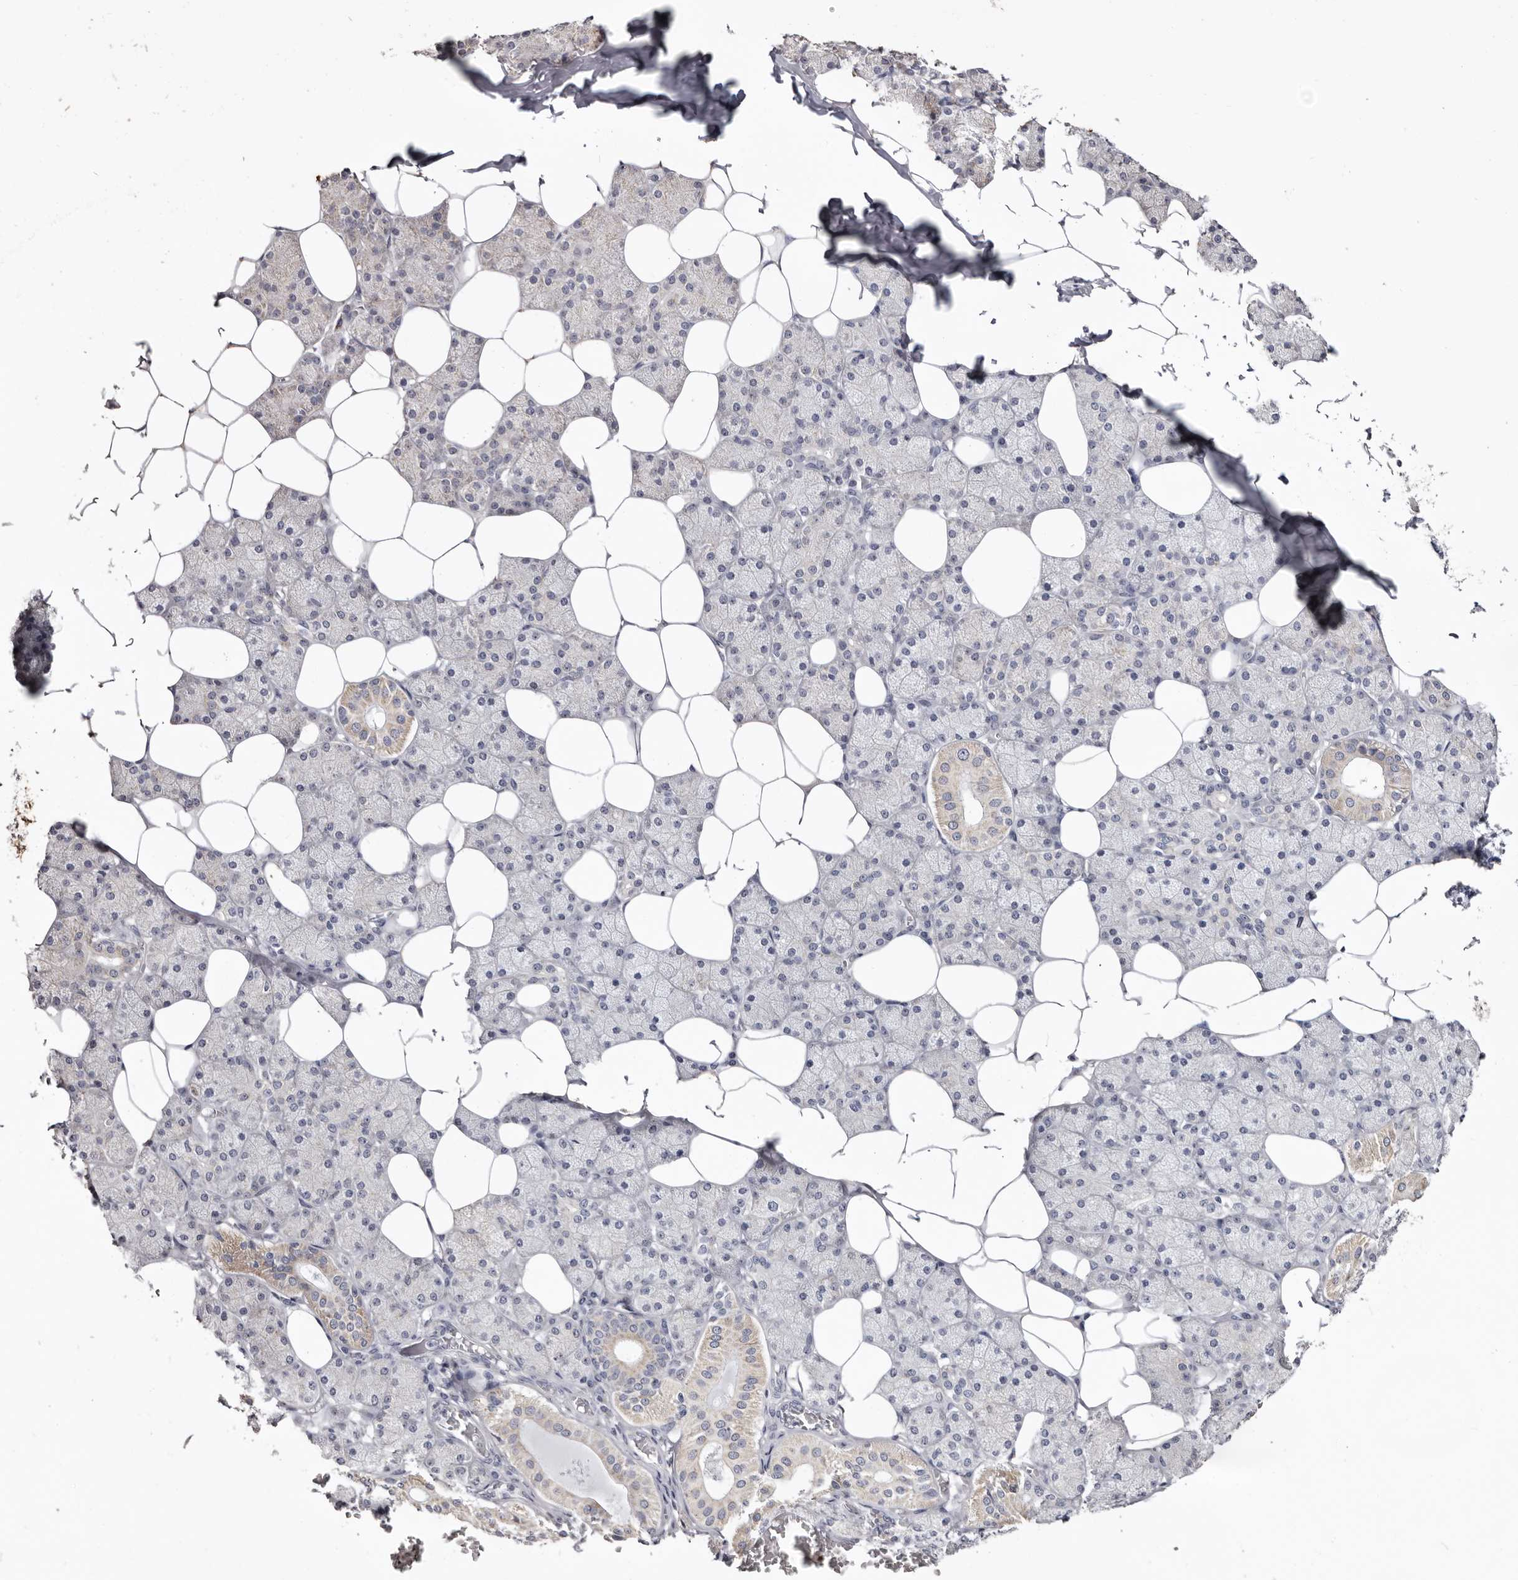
{"staining": {"intensity": "weak", "quantity": "25%-75%", "location": "cytoplasmic/membranous"}, "tissue": "salivary gland", "cell_type": "Glandular cells", "image_type": "normal", "snomed": [{"axis": "morphology", "description": "Normal tissue, NOS"}, {"axis": "topography", "description": "Salivary gland"}], "caption": "Weak cytoplasmic/membranous expression is appreciated in about 25%-75% of glandular cells in benign salivary gland. (DAB (3,3'-diaminobenzidine) IHC with brightfield microscopy, high magnification).", "gene": "CASQ1", "patient": {"sex": "female", "age": 33}}